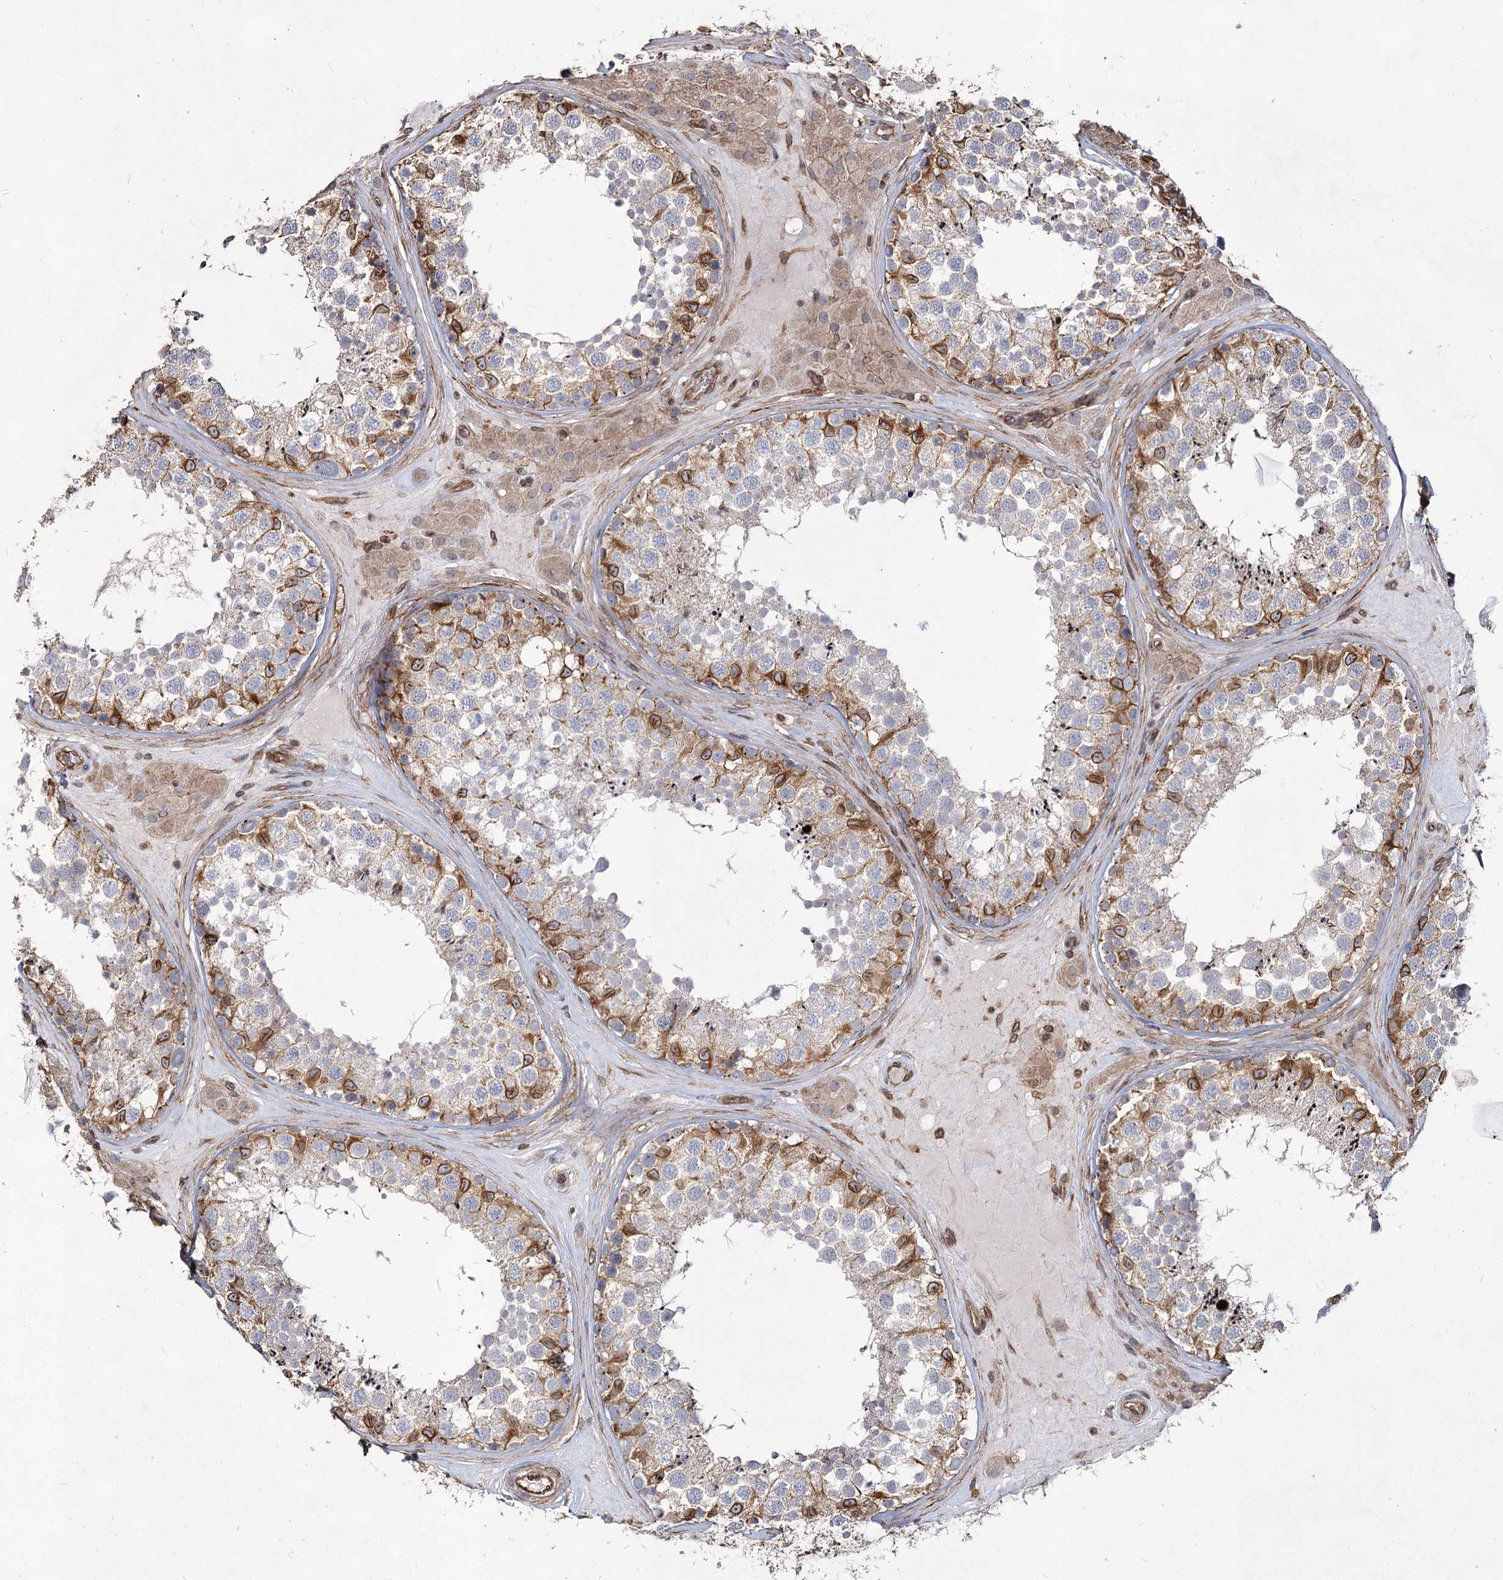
{"staining": {"intensity": "moderate", "quantity": "<25%", "location": "cytoplasmic/membranous,nuclear"}, "tissue": "testis", "cell_type": "Cells in seminiferous ducts", "image_type": "normal", "snomed": [{"axis": "morphology", "description": "Normal tissue, NOS"}, {"axis": "topography", "description": "Testis"}], "caption": "Immunohistochemistry of normal testis displays low levels of moderate cytoplasmic/membranous,nuclear positivity in about <25% of cells in seminiferous ducts. (DAB (3,3'-diaminobenzidine) IHC with brightfield microscopy, high magnification).", "gene": "IQSEC1", "patient": {"sex": "male", "age": 46}}